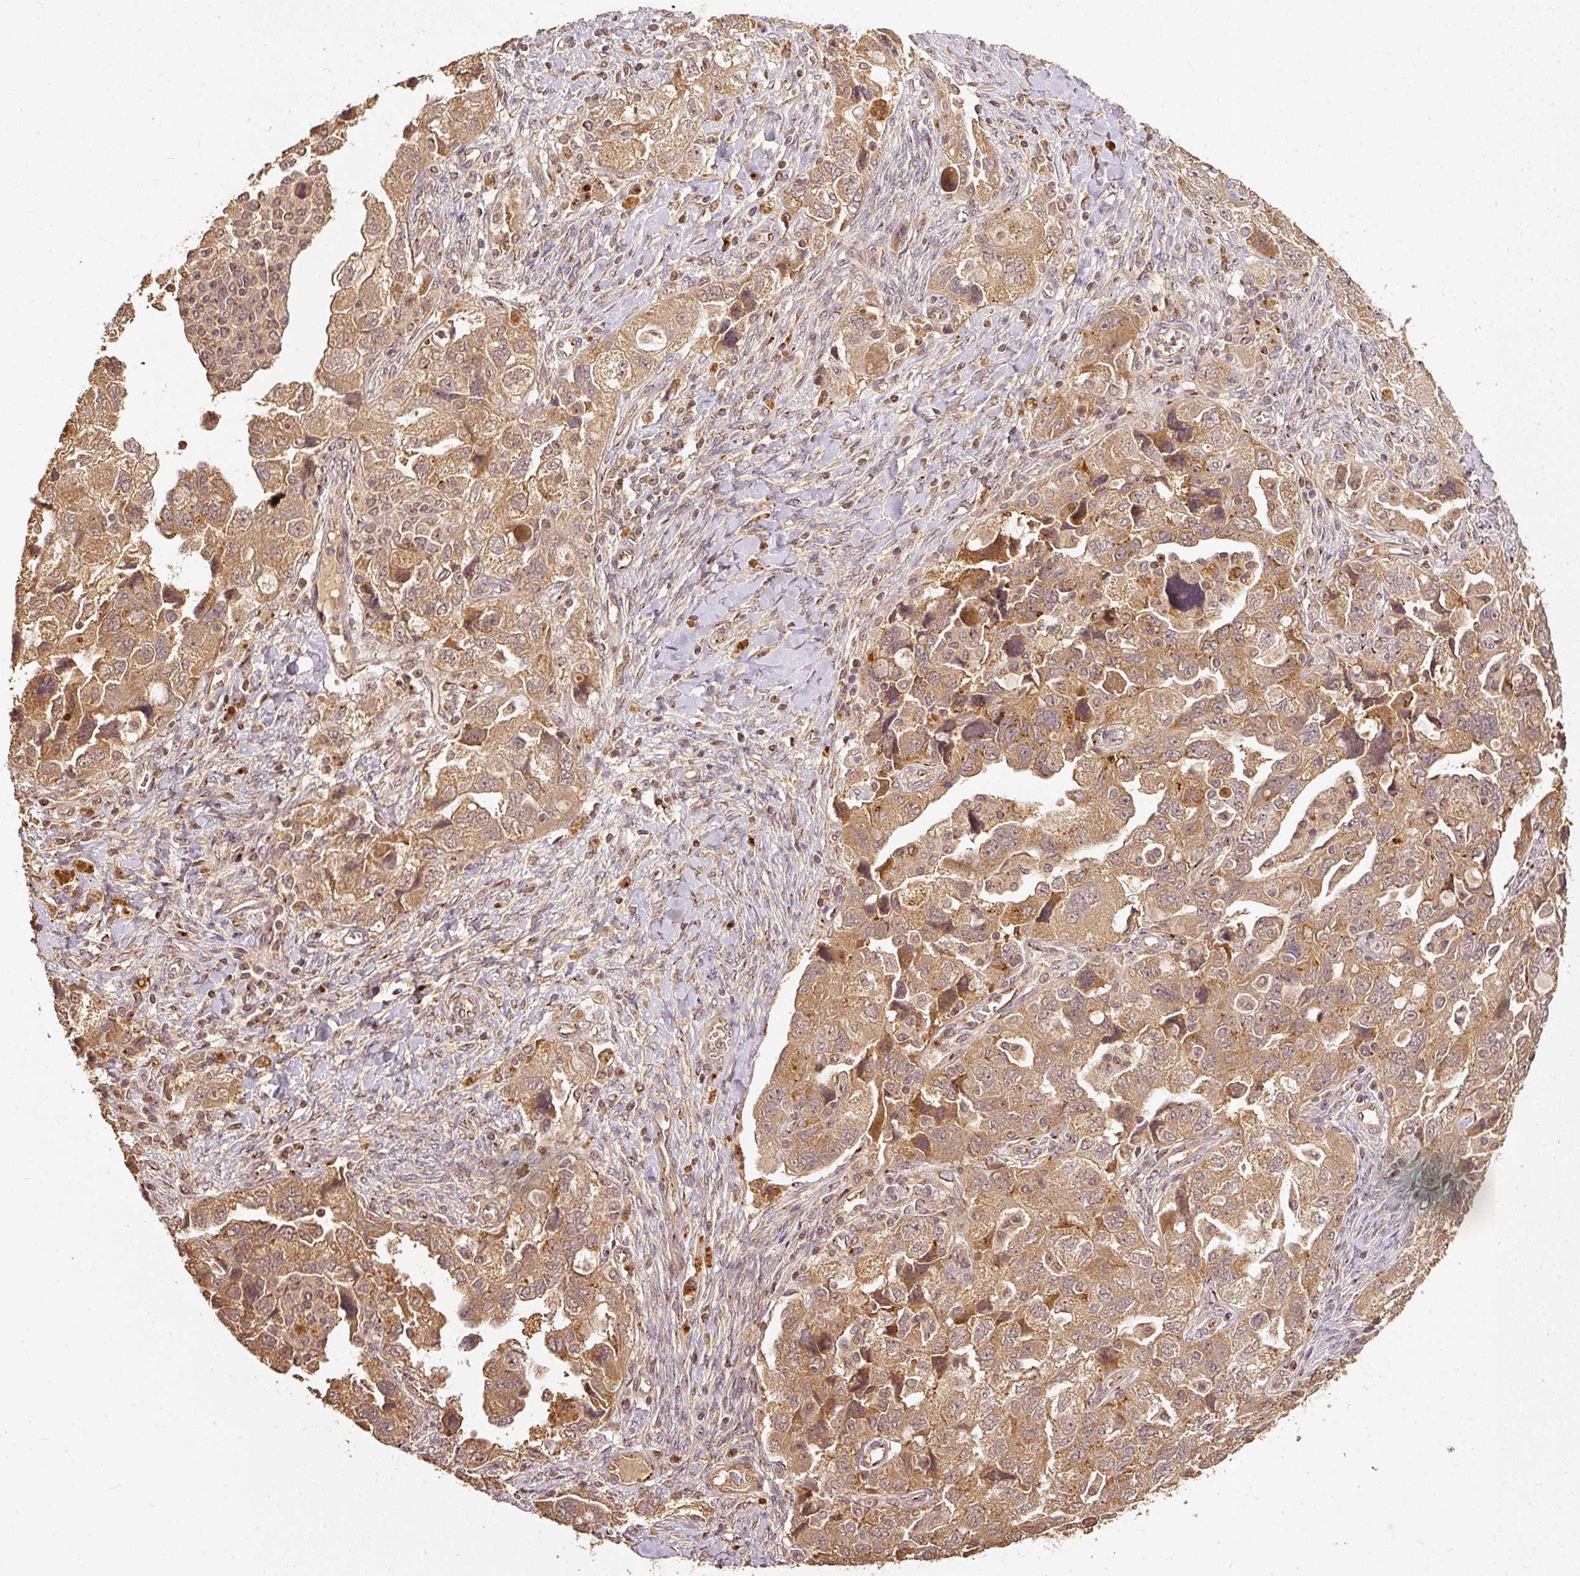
{"staining": {"intensity": "moderate", "quantity": ">75%", "location": "cytoplasmic/membranous"}, "tissue": "ovarian cancer", "cell_type": "Tumor cells", "image_type": "cancer", "snomed": [{"axis": "morphology", "description": "Carcinoma, NOS"}, {"axis": "morphology", "description": "Cystadenocarcinoma, serous, NOS"}, {"axis": "topography", "description": "Ovary"}], "caption": "Serous cystadenocarcinoma (ovarian) stained with a protein marker displays moderate staining in tumor cells.", "gene": "FUT8", "patient": {"sex": "female", "age": 69}}